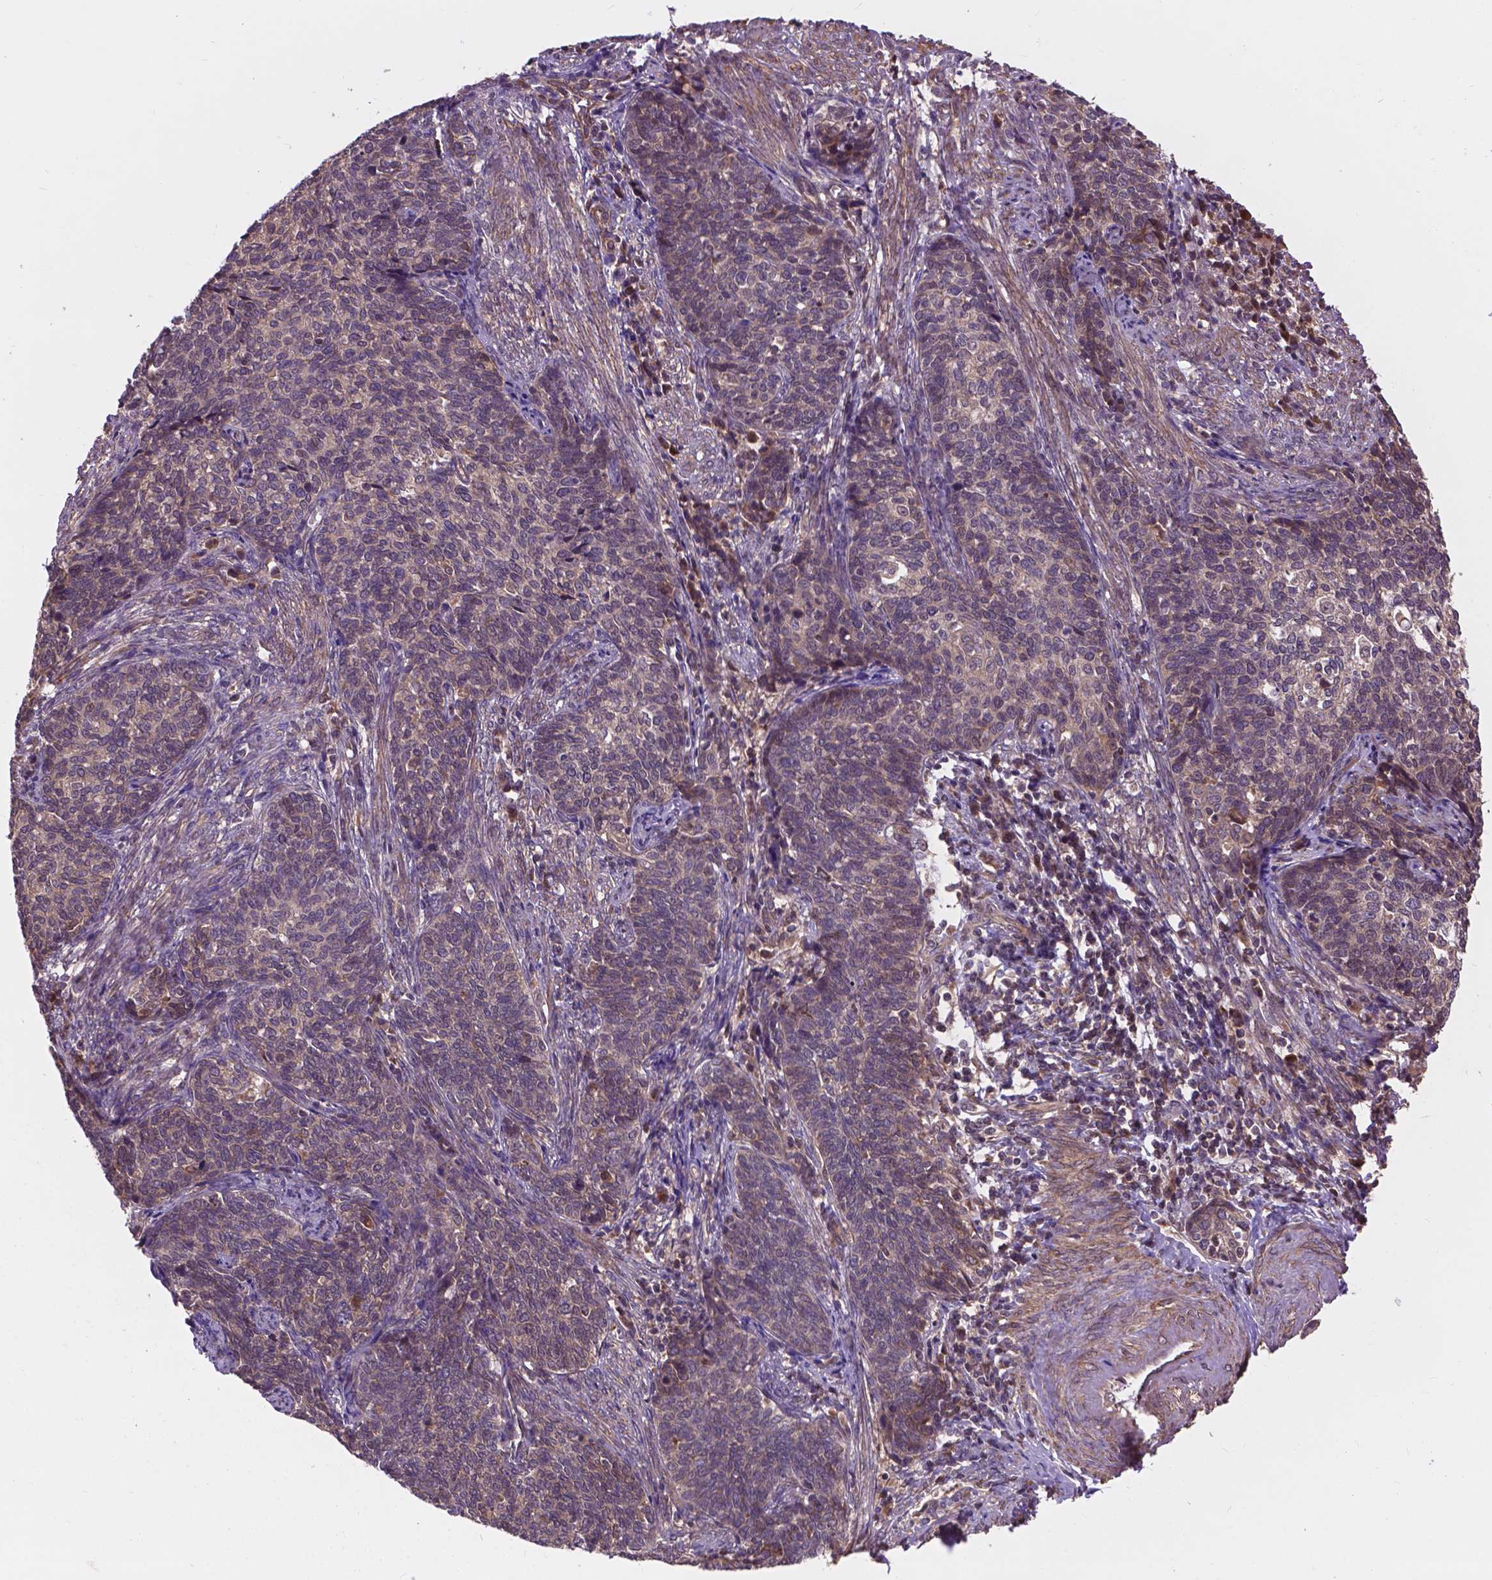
{"staining": {"intensity": "weak", "quantity": ">75%", "location": "cytoplasmic/membranous"}, "tissue": "cervical cancer", "cell_type": "Tumor cells", "image_type": "cancer", "snomed": [{"axis": "morphology", "description": "Squamous cell carcinoma, NOS"}, {"axis": "topography", "description": "Cervix"}], "caption": "Immunohistochemistry histopathology image of human cervical squamous cell carcinoma stained for a protein (brown), which displays low levels of weak cytoplasmic/membranous expression in about >75% of tumor cells.", "gene": "ZNF616", "patient": {"sex": "female", "age": 39}}